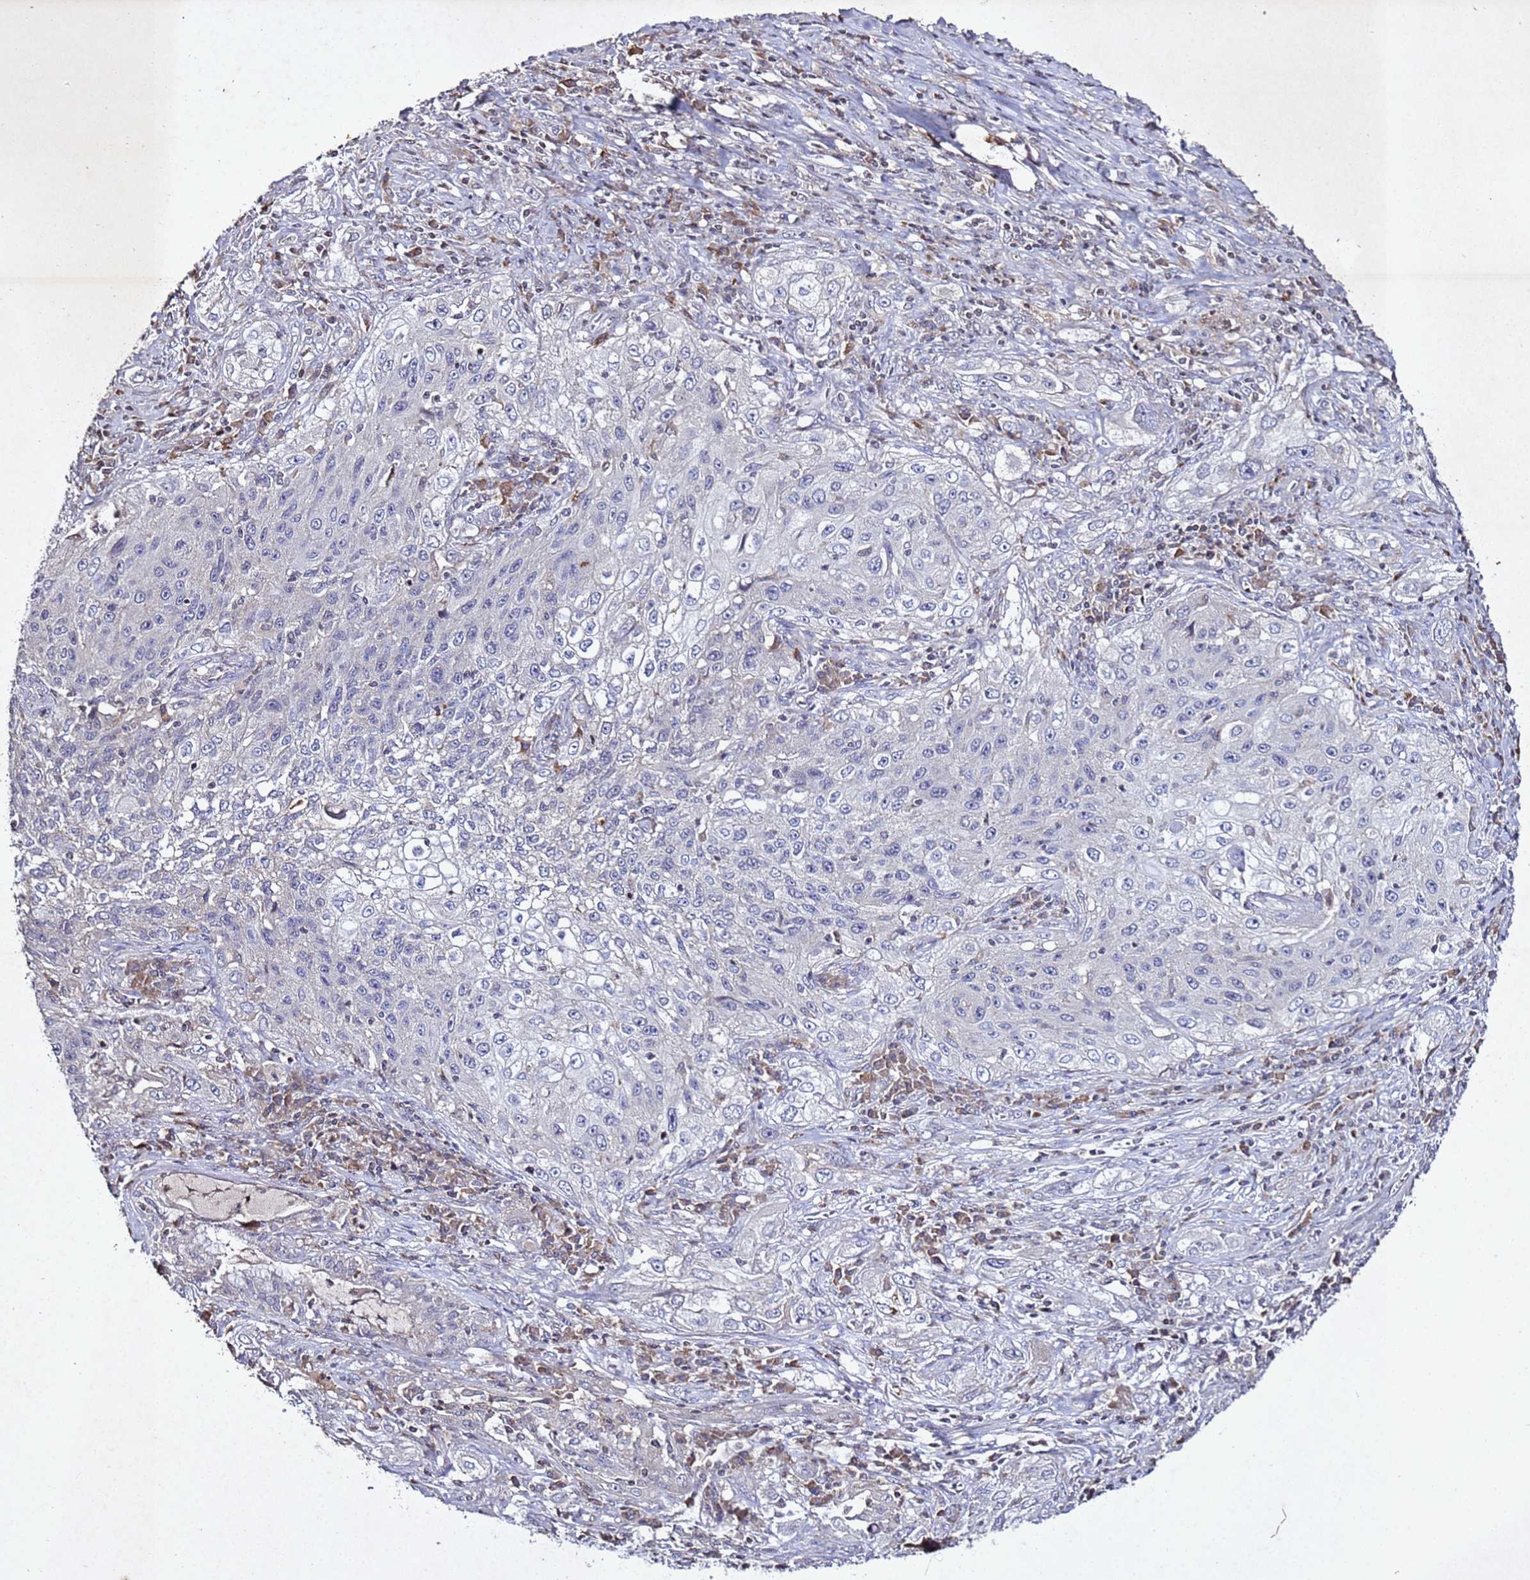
{"staining": {"intensity": "negative", "quantity": "none", "location": "none"}, "tissue": "lung cancer", "cell_type": "Tumor cells", "image_type": "cancer", "snomed": [{"axis": "morphology", "description": "Squamous cell carcinoma, NOS"}, {"axis": "topography", "description": "Lung"}], "caption": "IHC of human lung cancer (squamous cell carcinoma) exhibits no expression in tumor cells.", "gene": "SV2B", "patient": {"sex": "female", "age": 69}}